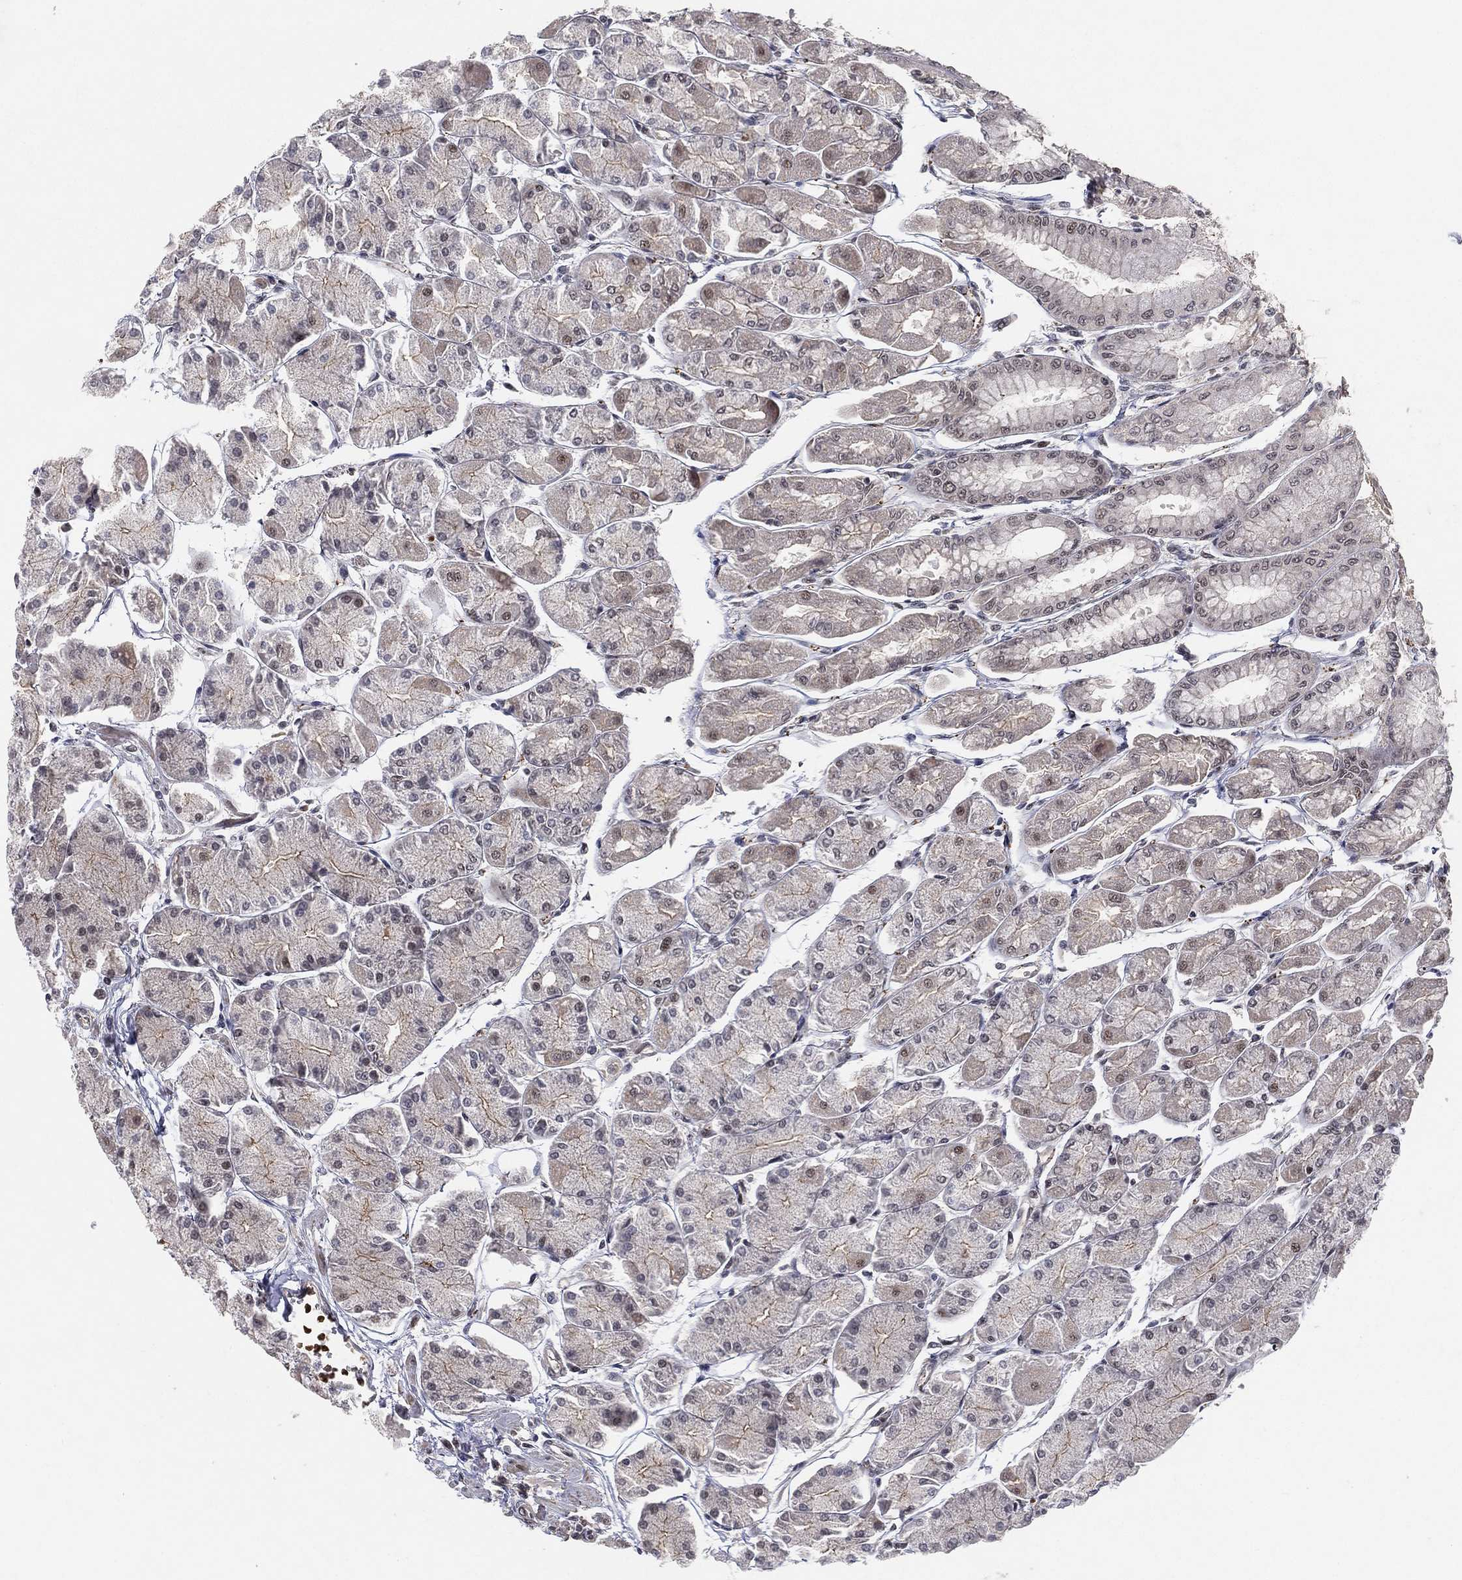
{"staining": {"intensity": "negative", "quantity": "none", "location": "none"}, "tissue": "stomach", "cell_type": "Glandular cells", "image_type": "normal", "snomed": [{"axis": "morphology", "description": "Normal tissue, NOS"}, {"axis": "topography", "description": "Stomach, upper"}], "caption": "Immunohistochemical staining of normal stomach shows no significant staining in glandular cells. (Brightfield microscopy of DAB immunohistochemistry at high magnification).", "gene": "DGCR8", "patient": {"sex": "male", "age": 60}}